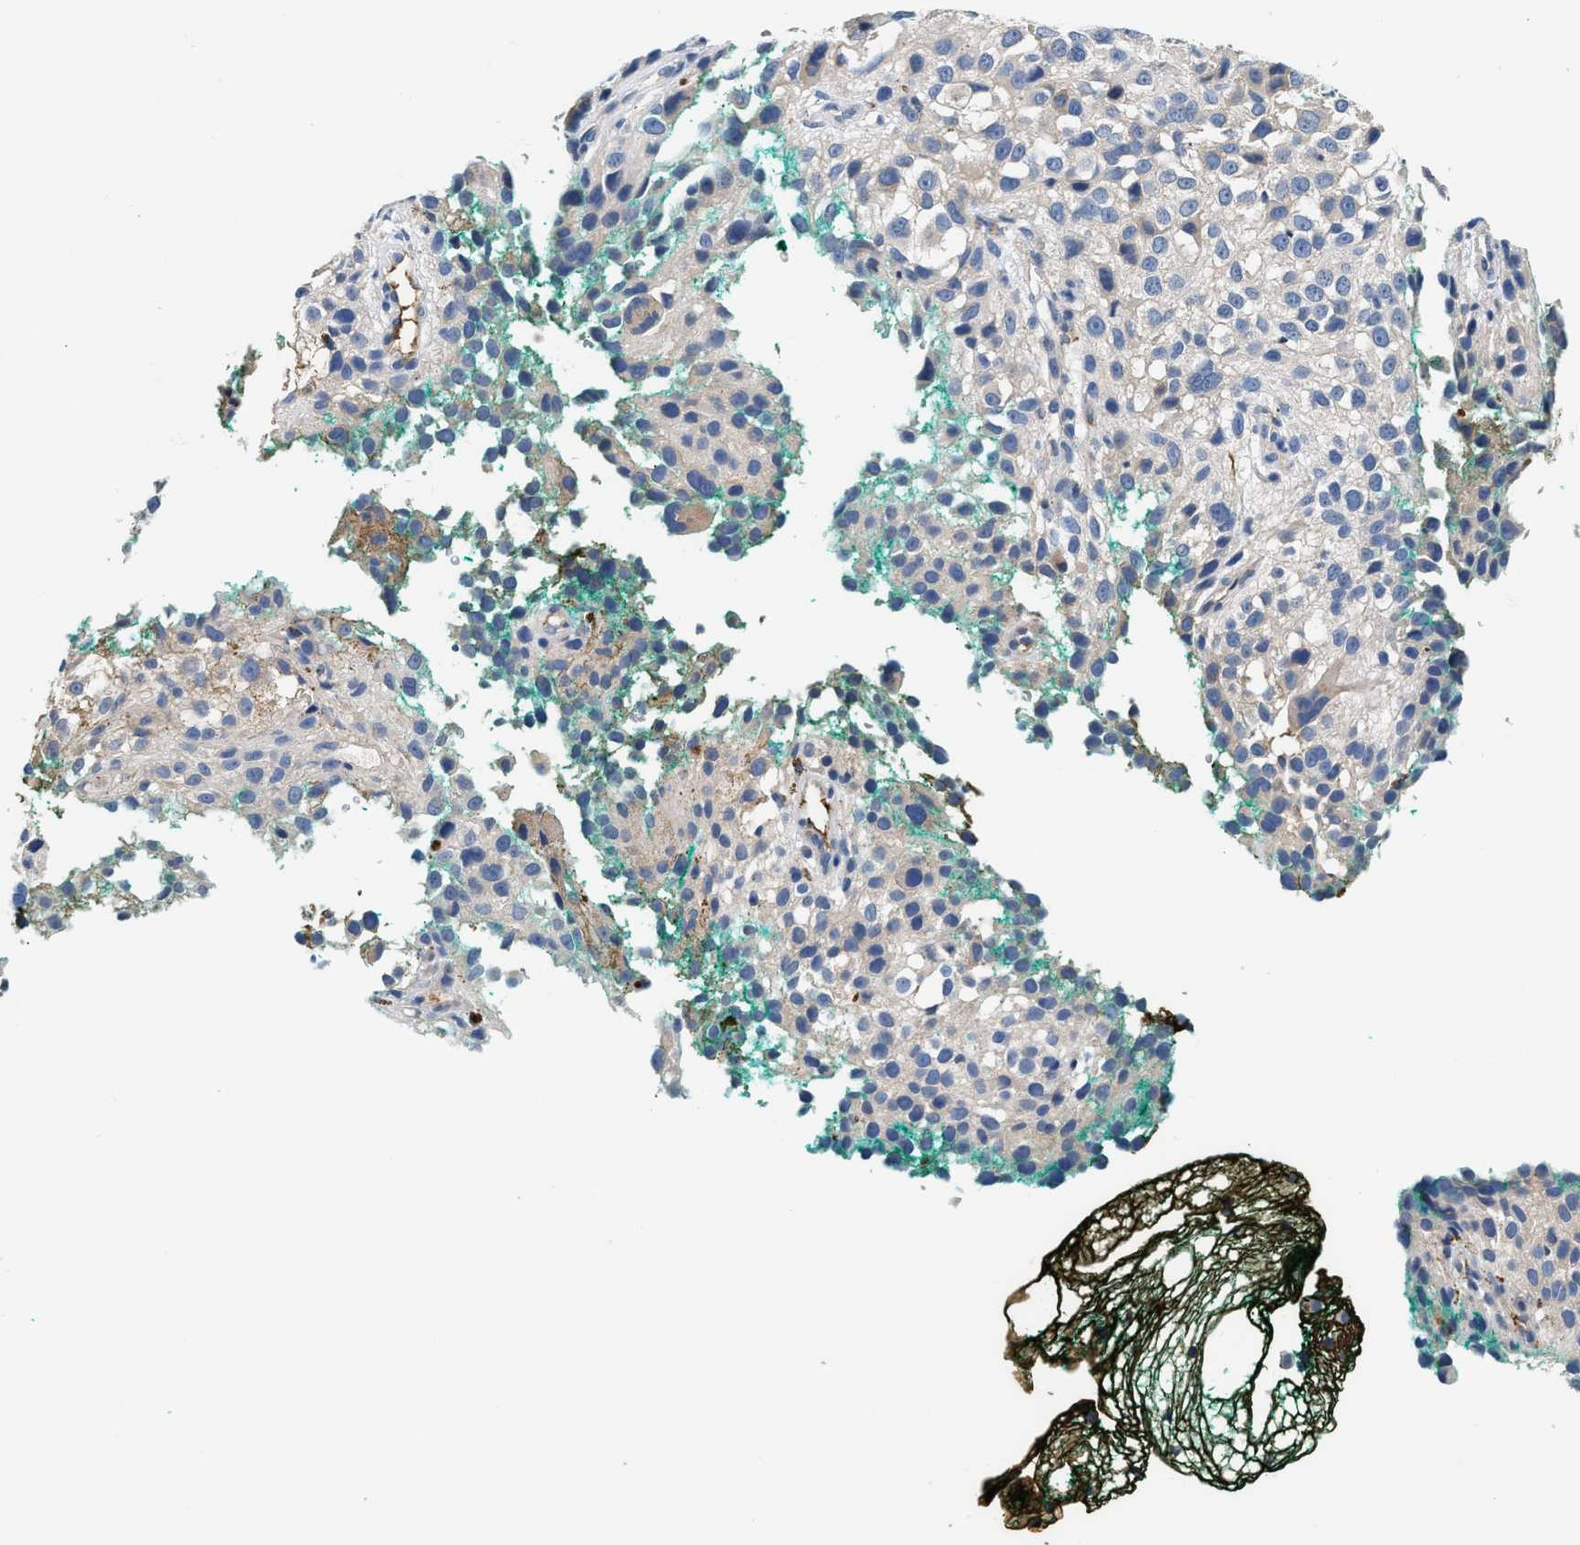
{"staining": {"intensity": "negative", "quantity": "none", "location": "none"}, "tissue": "melanoma", "cell_type": "Tumor cells", "image_type": "cancer", "snomed": [{"axis": "morphology", "description": "Necrosis, NOS"}, {"axis": "morphology", "description": "Malignant melanoma, NOS"}, {"axis": "topography", "description": "Skin"}], "caption": "This is an immunohistochemistry histopathology image of human melanoma. There is no positivity in tumor cells.", "gene": "TUT7", "patient": {"sex": "female", "age": 87}}